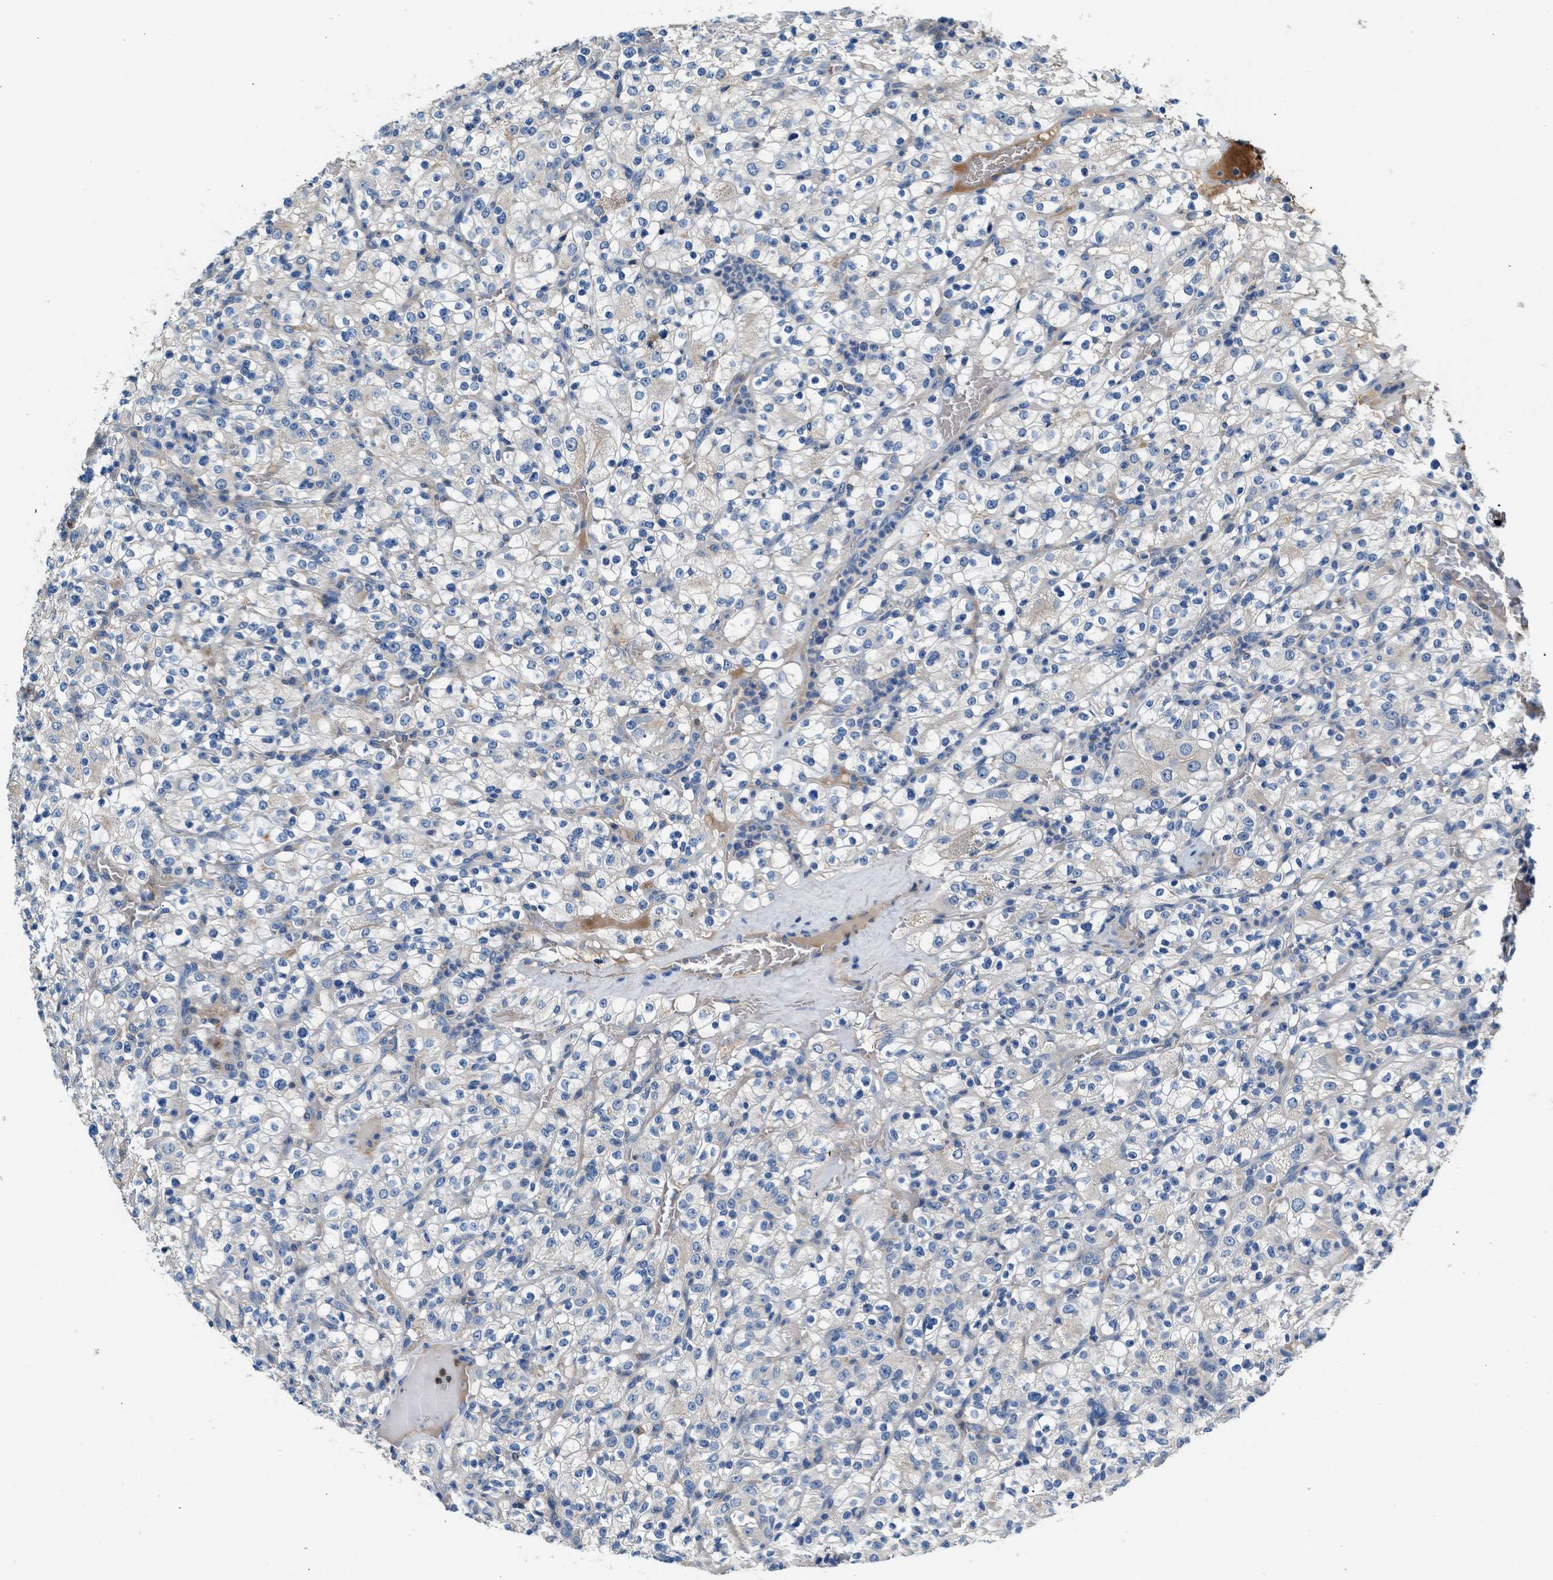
{"staining": {"intensity": "negative", "quantity": "none", "location": "none"}, "tissue": "renal cancer", "cell_type": "Tumor cells", "image_type": "cancer", "snomed": [{"axis": "morphology", "description": "Normal tissue, NOS"}, {"axis": "morphology", "description": "Adenocarcinoma, NOS"}, {"axis": "topography", "description": "Kidney"}], "caption": "Immunohistochemistry micrograph of adenocarcinoma (renal) stained for a protein (brown), which shows no expression in tumor cells.", "gene": "RWDD2B", "patient": {"sex": "female", "age": 72}}